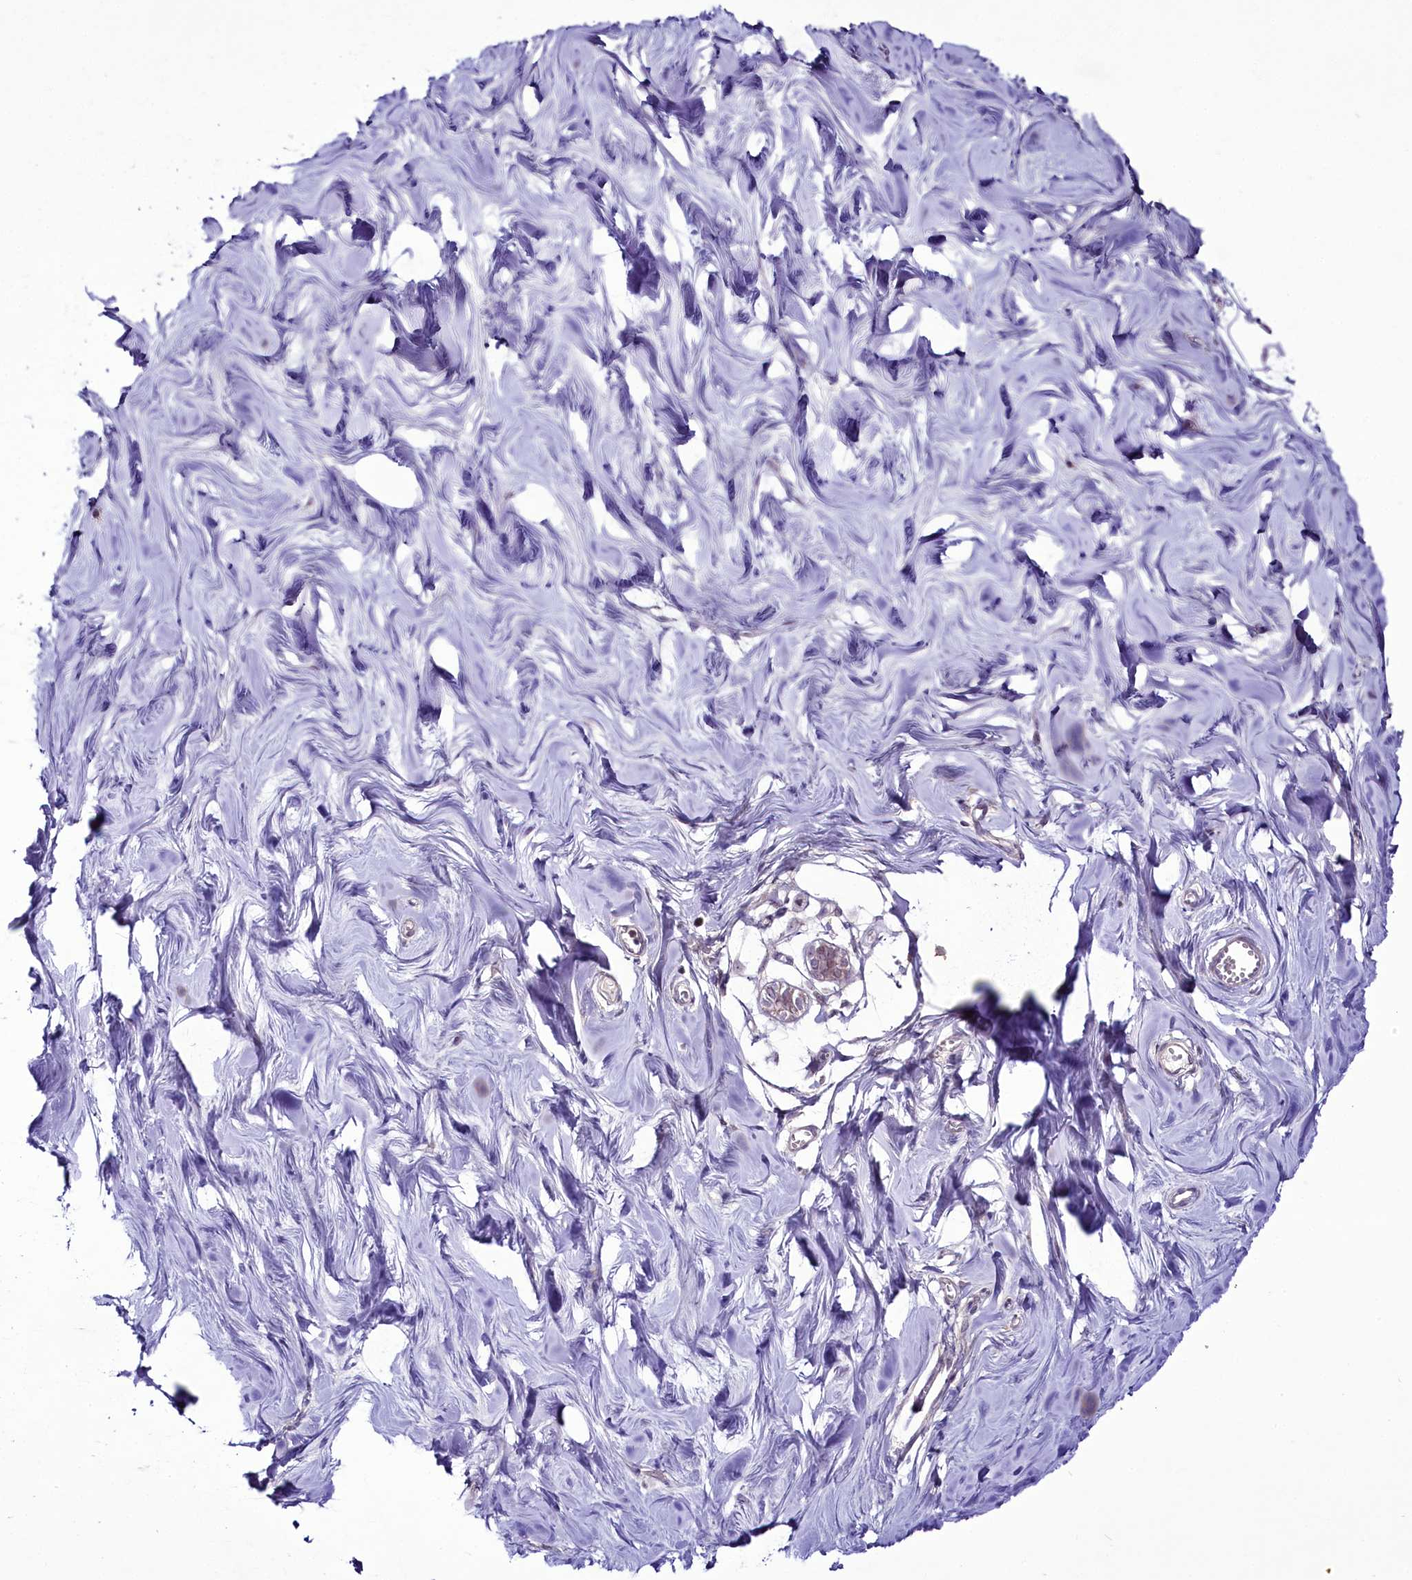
{"staining": {"intensity": "negative", "quantity": "none", "location": "none"}, "tissue": "breast", "cell_type": "Adipocytes", "image_type": "normal", "snomed": [{"axis": "morphology", "description": "Normal tissue, NOS"}, {"axis": "topography", "description": "Breast"}], "caption": "The micrograph displays no staining of adipocytes in normal breast.", "gene": "RSBN1", "patient": {"sex": "female", "age": 27}}